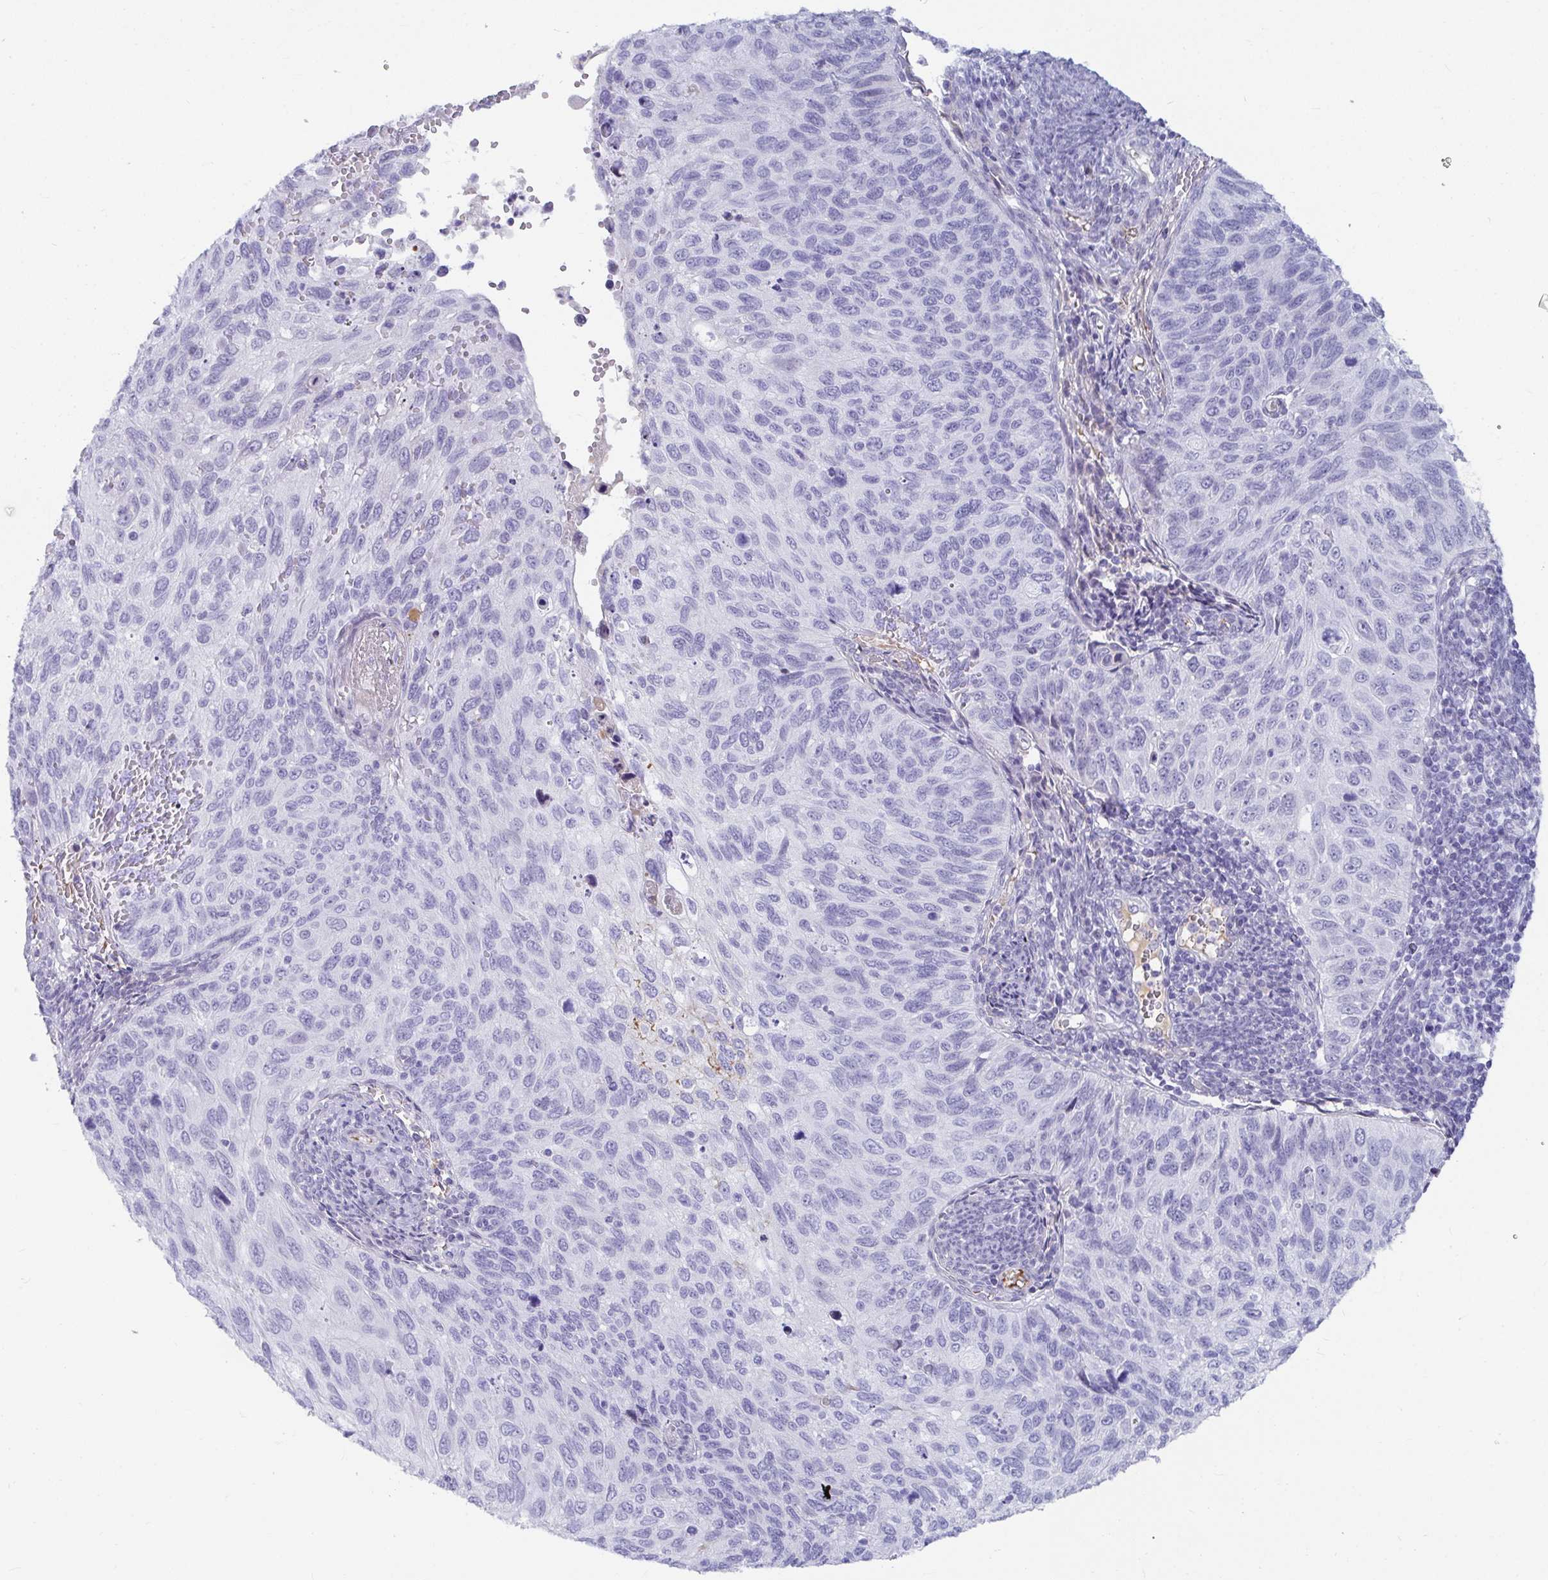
{"staining": {"intensity": "negative", "quantity": "none", "location": "none"}, "tissue": "cervical cancer", "cell_type": "Tumor cells", "image_type": "cancer", "snomed": [{"axis": "morphology", "description": "Squamous cell carcinoma, NOS"}, {"axis": "topography", "description": "Cervix"}], "caption": "Immunohistochemistry (IHC) of cervical cancer (squamous cell carcinoma) displays no positivity in tumor cells.", "gene": "NPY", "patient": {"sex": "female", "age": 70}}